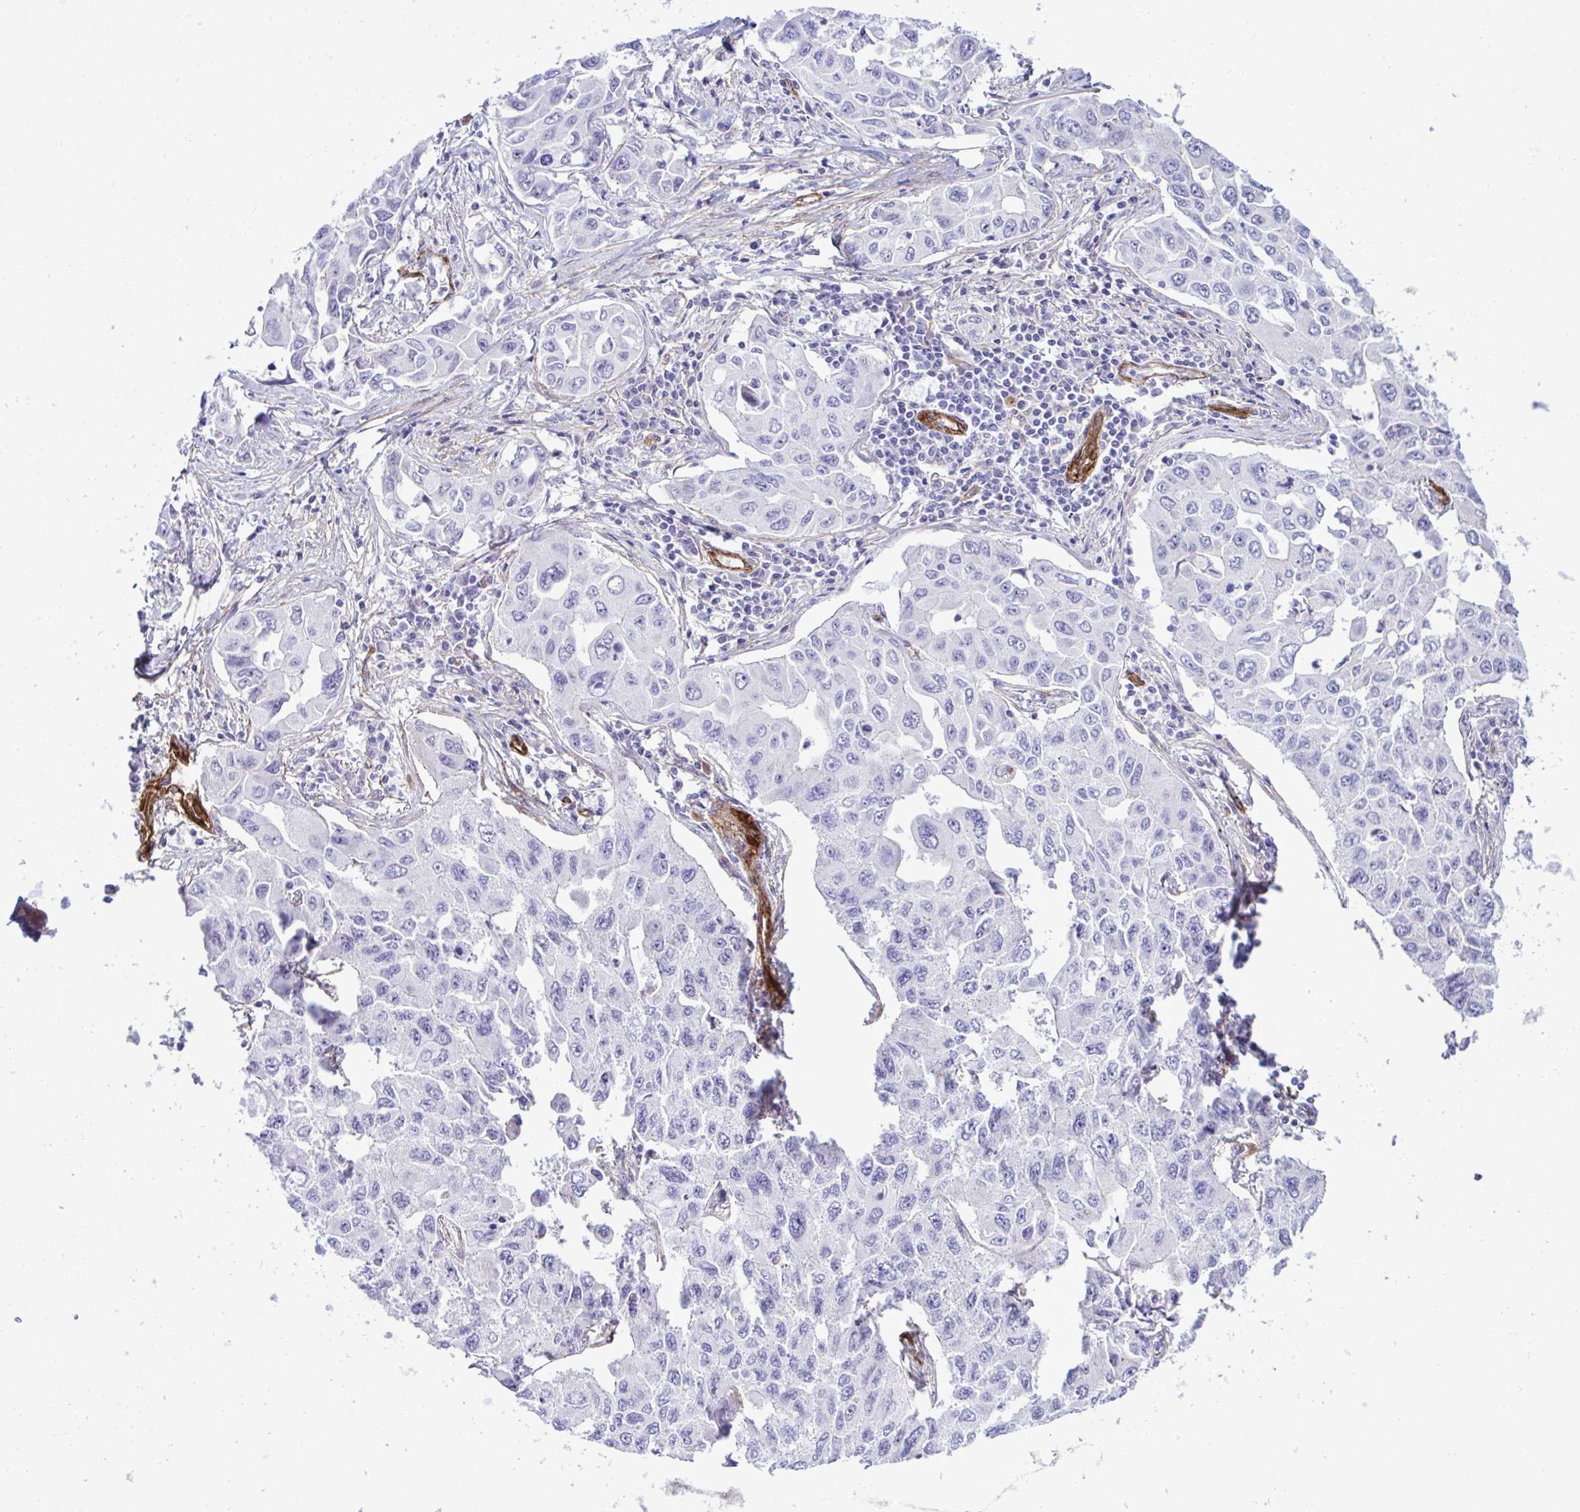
{"staining": {"intensity": "negative", "quantity": "none", "location": "none"}, "tissue": "lung cancer", "cell_type": "Tumor cells", "image_type": "cancer", "snomed": [{"axis": "morphology", "description": "Adenocarcinoma, NOS"}, {"axis": "topography", "description": "Lung"}], "caption": "Adenocarcinoma (lung) was stained to show a protein in brown. There is no significant positivity in tumor cells. (Brightfield microscopy of DAB immunohistochemistry (IHC) at high magnification).", "gene": "SYNPO2L", "patient": {"sex": "male", "age": 64}}